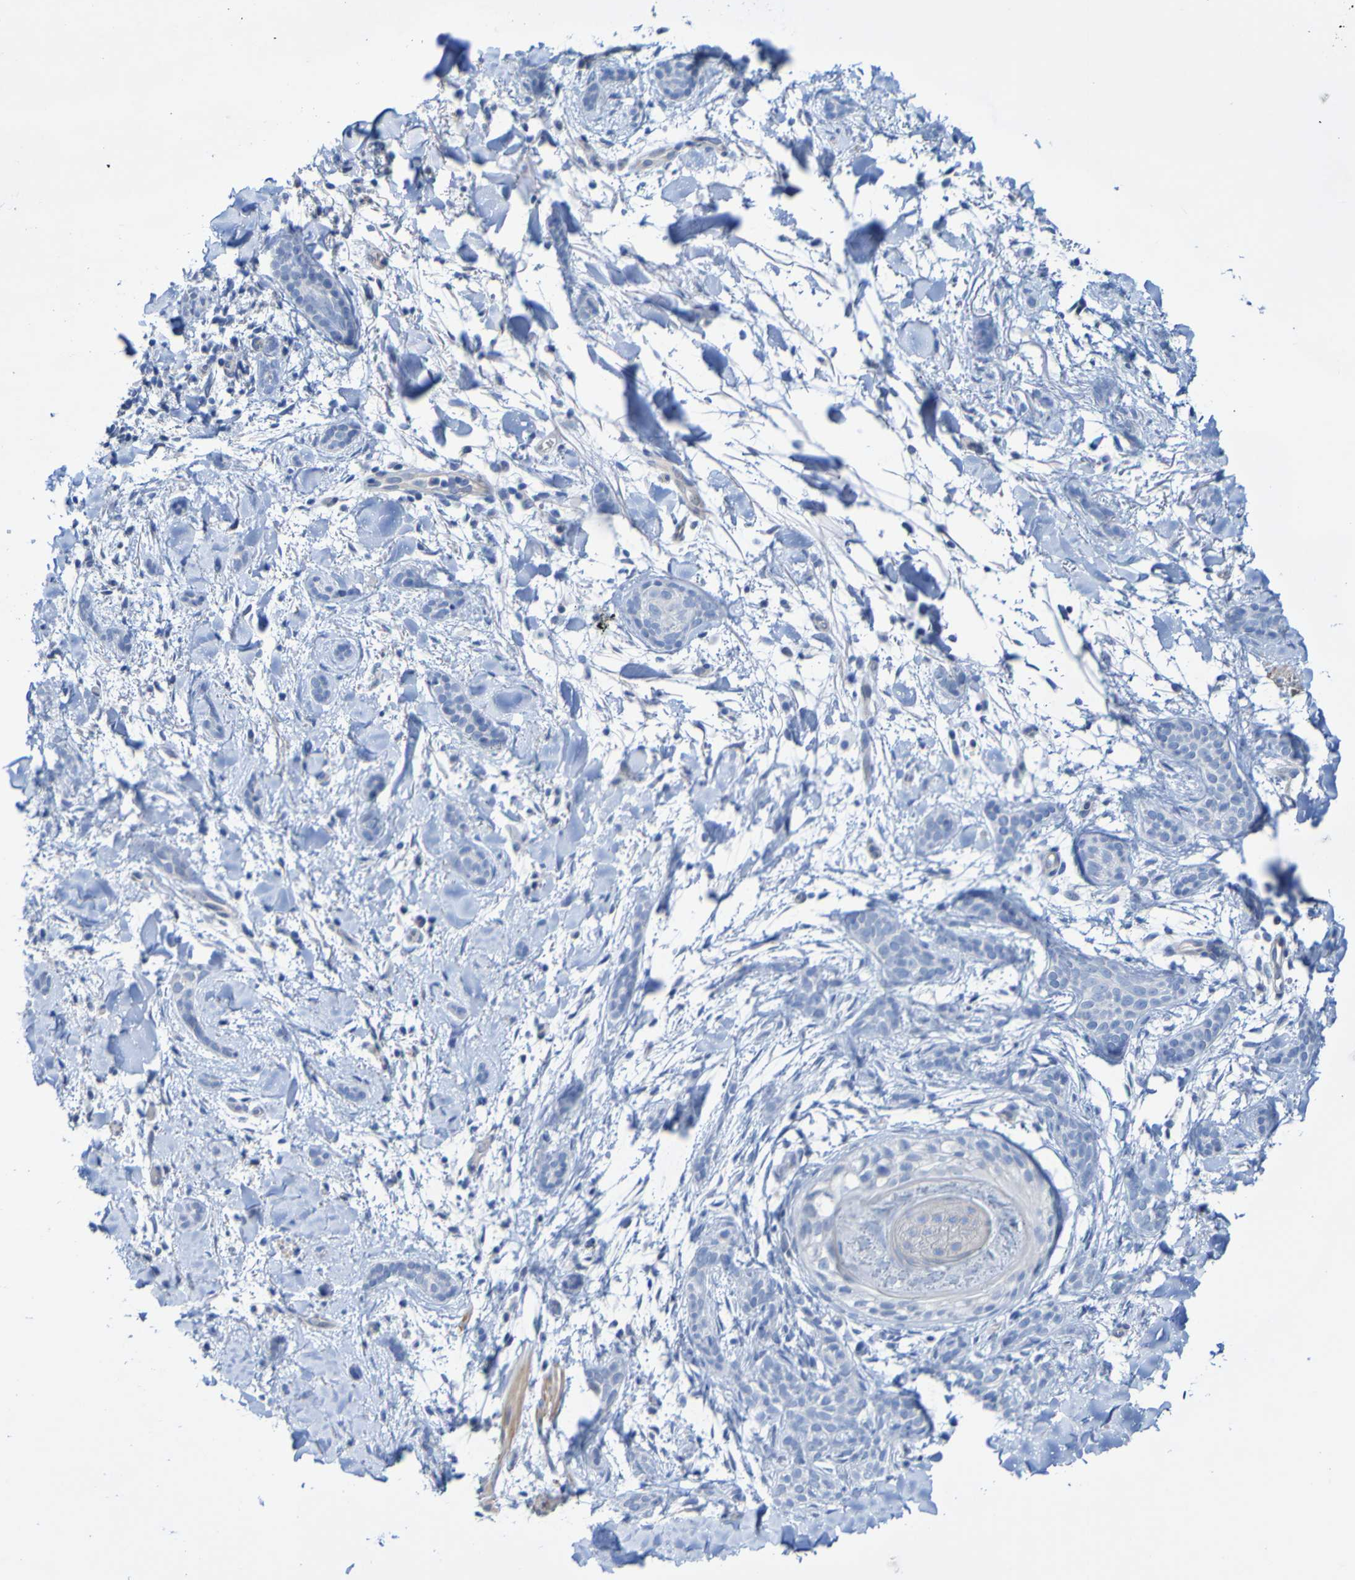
{"staining": {"intensity": "negative", "quantity": "none", "location": "none"}, "tissue": "skin cancer", "cell_type": "Tumor cells", "image_type": "cancer", "snomed": [{"axis": "morphology", "description": "Basal cell carcinoma"}, {"axis": "morphology", "description": "Adnexal tumor, benign"}, {"axis": "topography", "description": "Skin"}], "caption": "Immunohistochemistry (IHC) of human skin cancer shows no expression in tumor cells.", "gene": "ACMSD", "patient": {"sex": "female", "age": 42}}